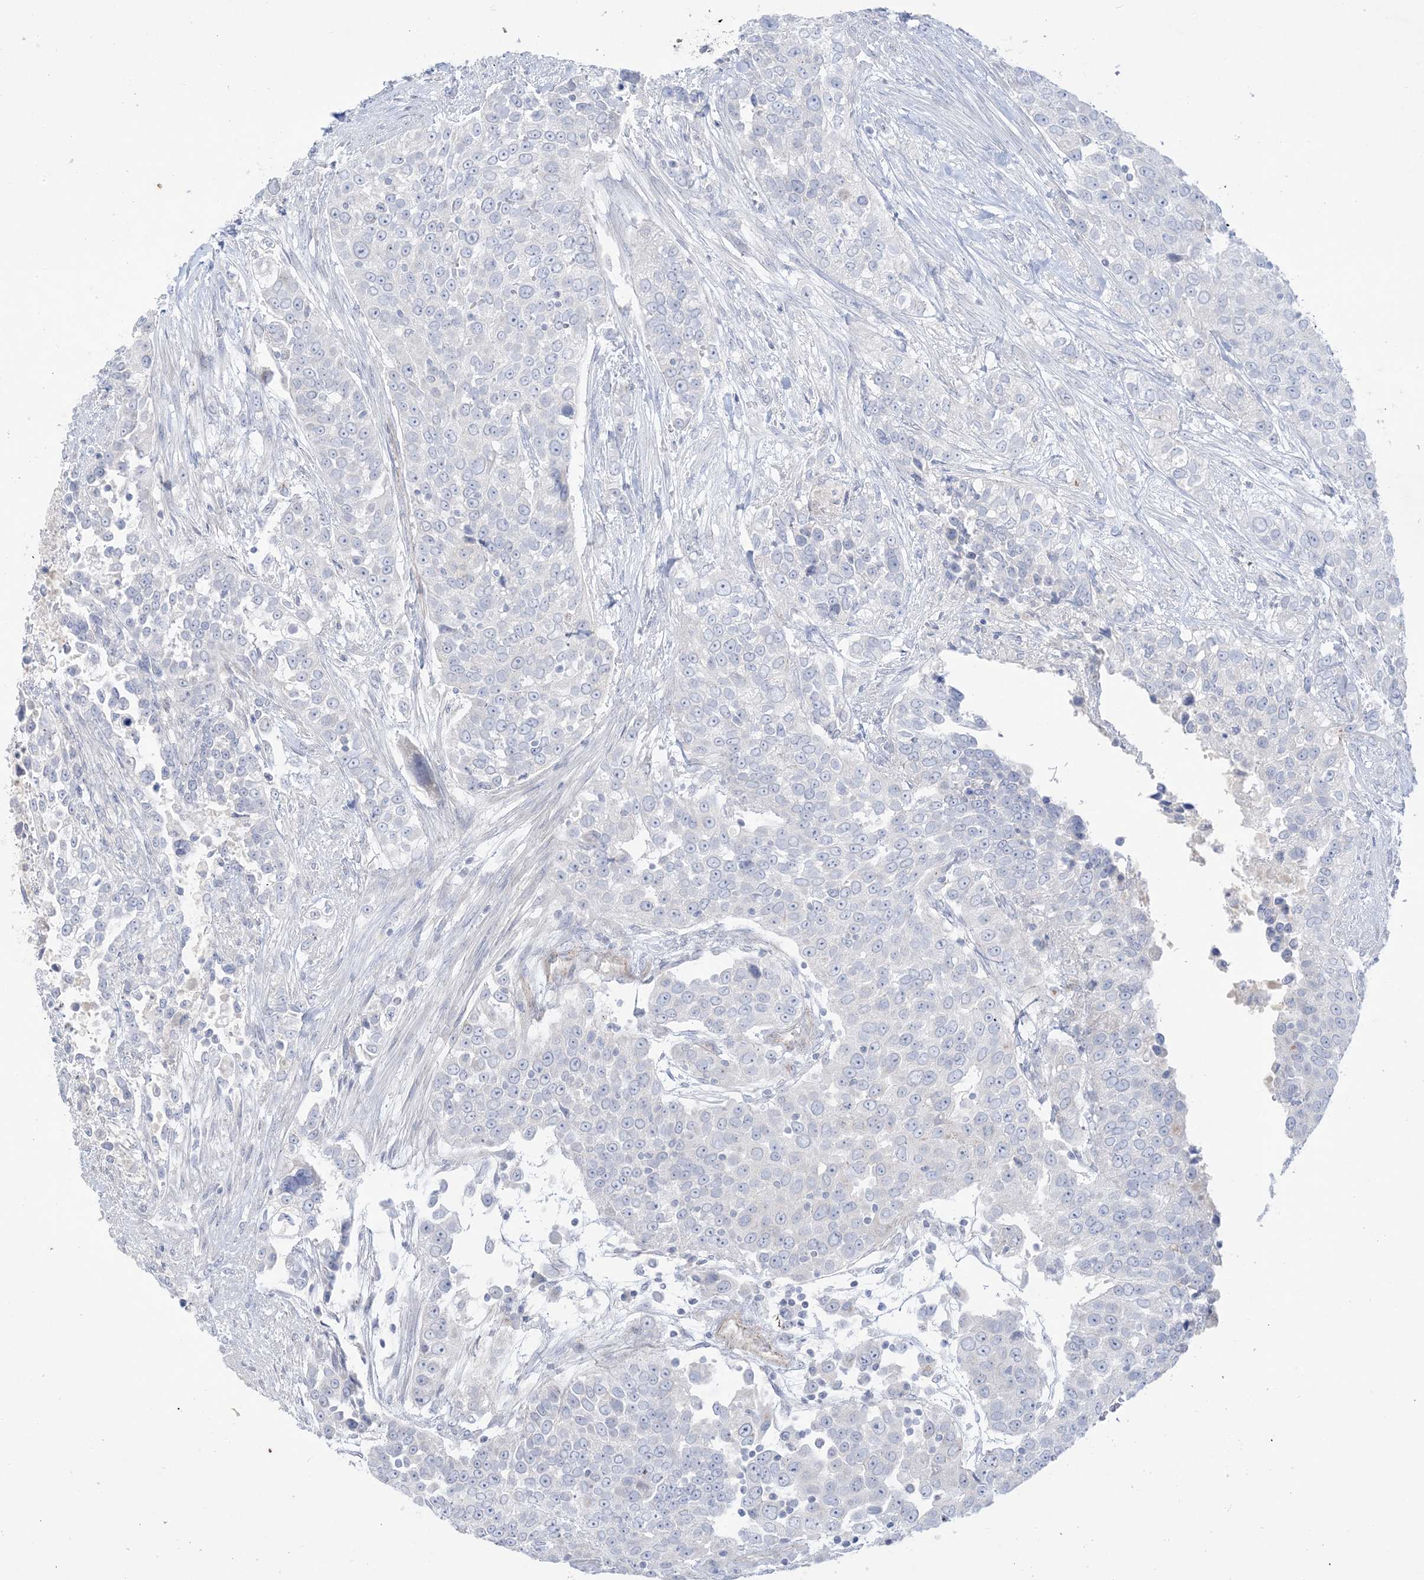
{"staining": {"intensity": "negative", "quantity": "none", "location": "none"}, "tissue": "urothelial cancer", "cell_type": "Tumor cells", "image_type": "cancer", "snomed": [{"axis": "morphology", "description": "Urothelial carcinoma, High grade"}, {"axis": "topography", "description": "Urinary bladder"}], "caption": "The immunohistochemistry photomicrograph has no significant staining in tumor cells of urothelial cancer tissue.", "gene": "B3GNT7", "patient": {"sex": "female", "age": 80}}